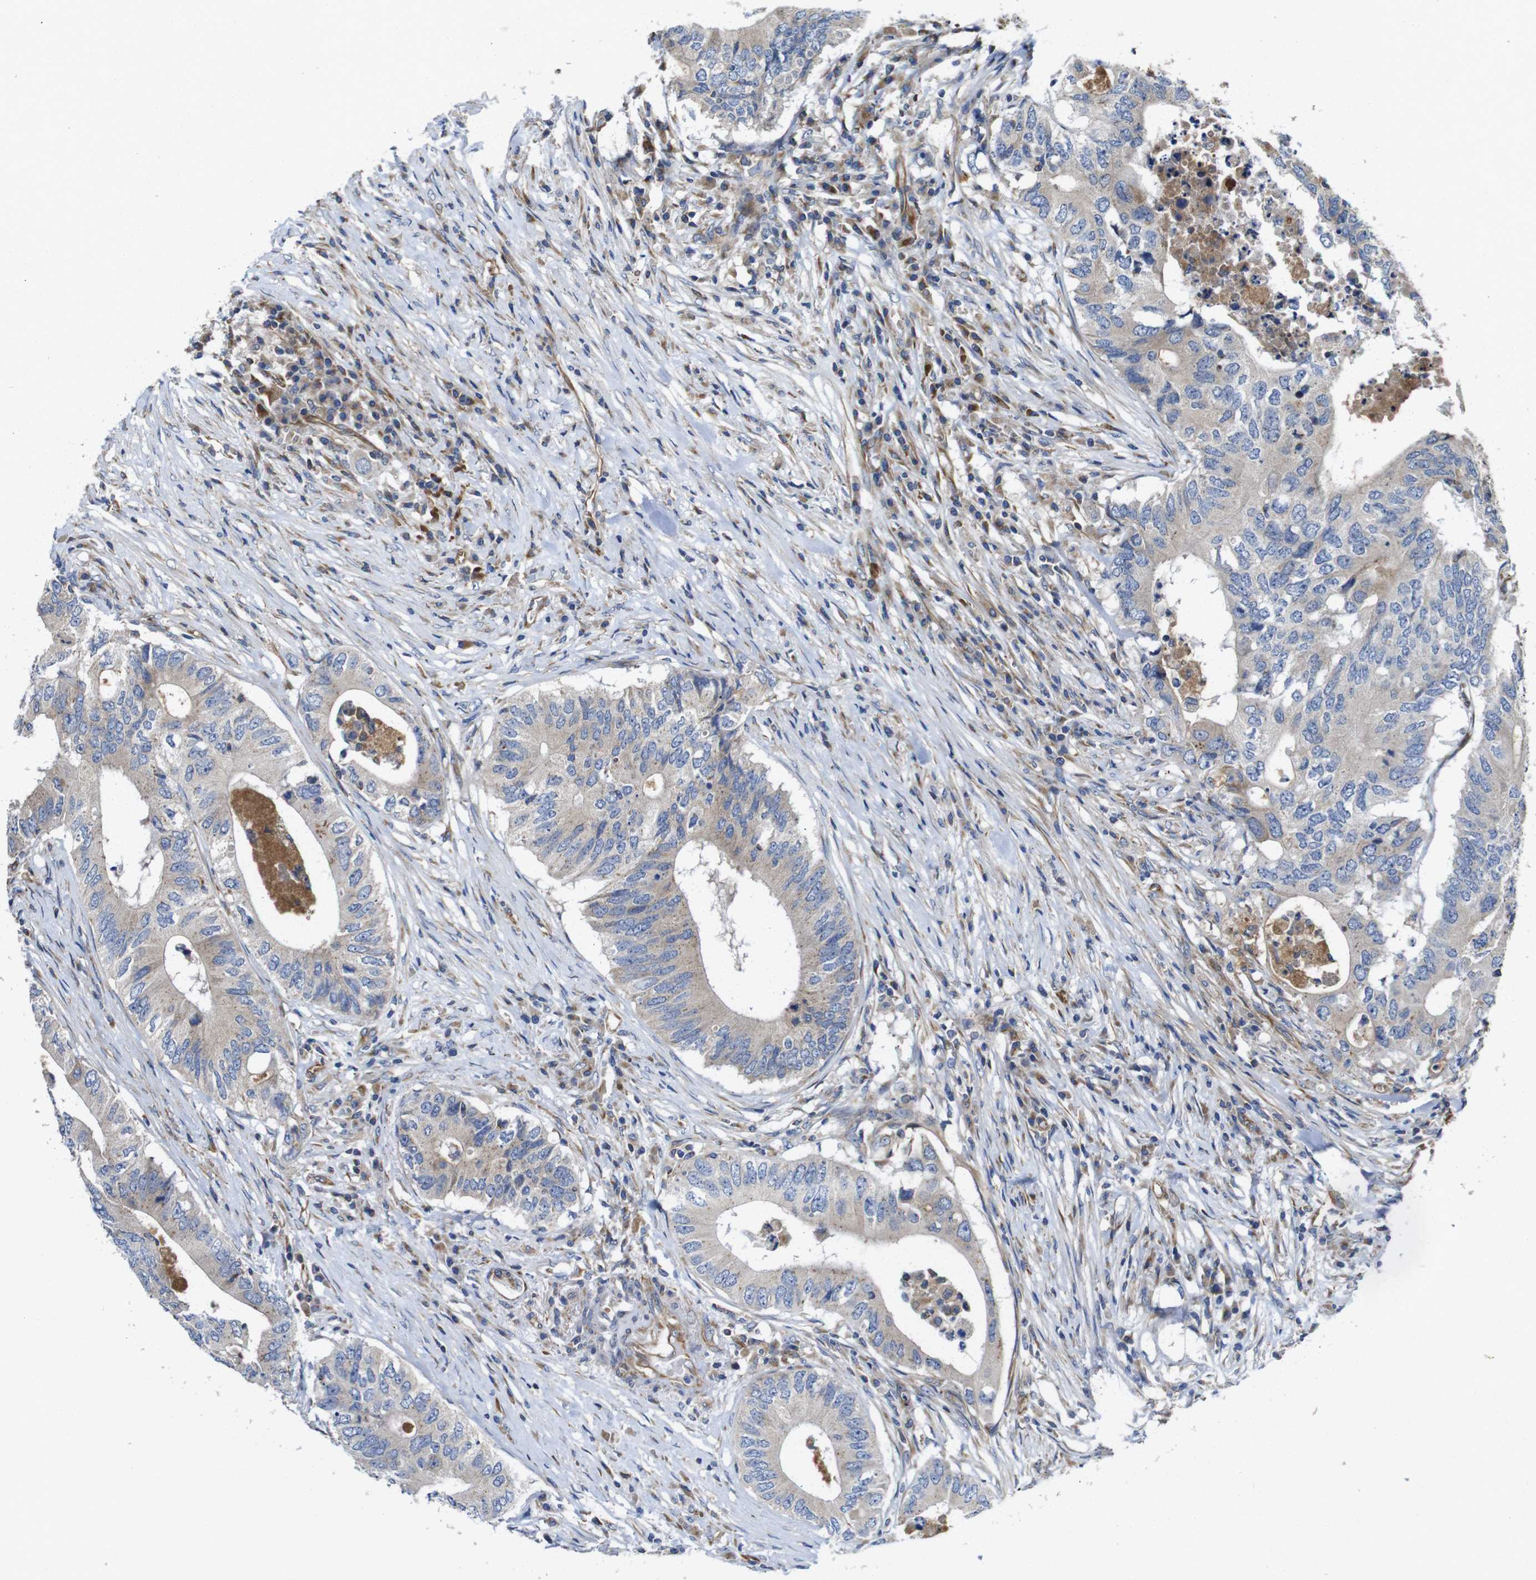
{"staining": {"intensity": "weak", "quantity": "<25%", "location": "cytoplasmic/membranous"}, "tissue": "colorectal cancer", "cell_type": "Tumor cells", "image_type": "cancer", "snomed": [{"axis": "morphology", "description": "Adenocarcinoma, NOS"}, {"axis": "topography", "description": "Colon"}], "caption": "Tumor cells show no significant protein positivity in colorectal cancer.", "gene": "POMK", "patient": {"sex": "male", "age": 71}}